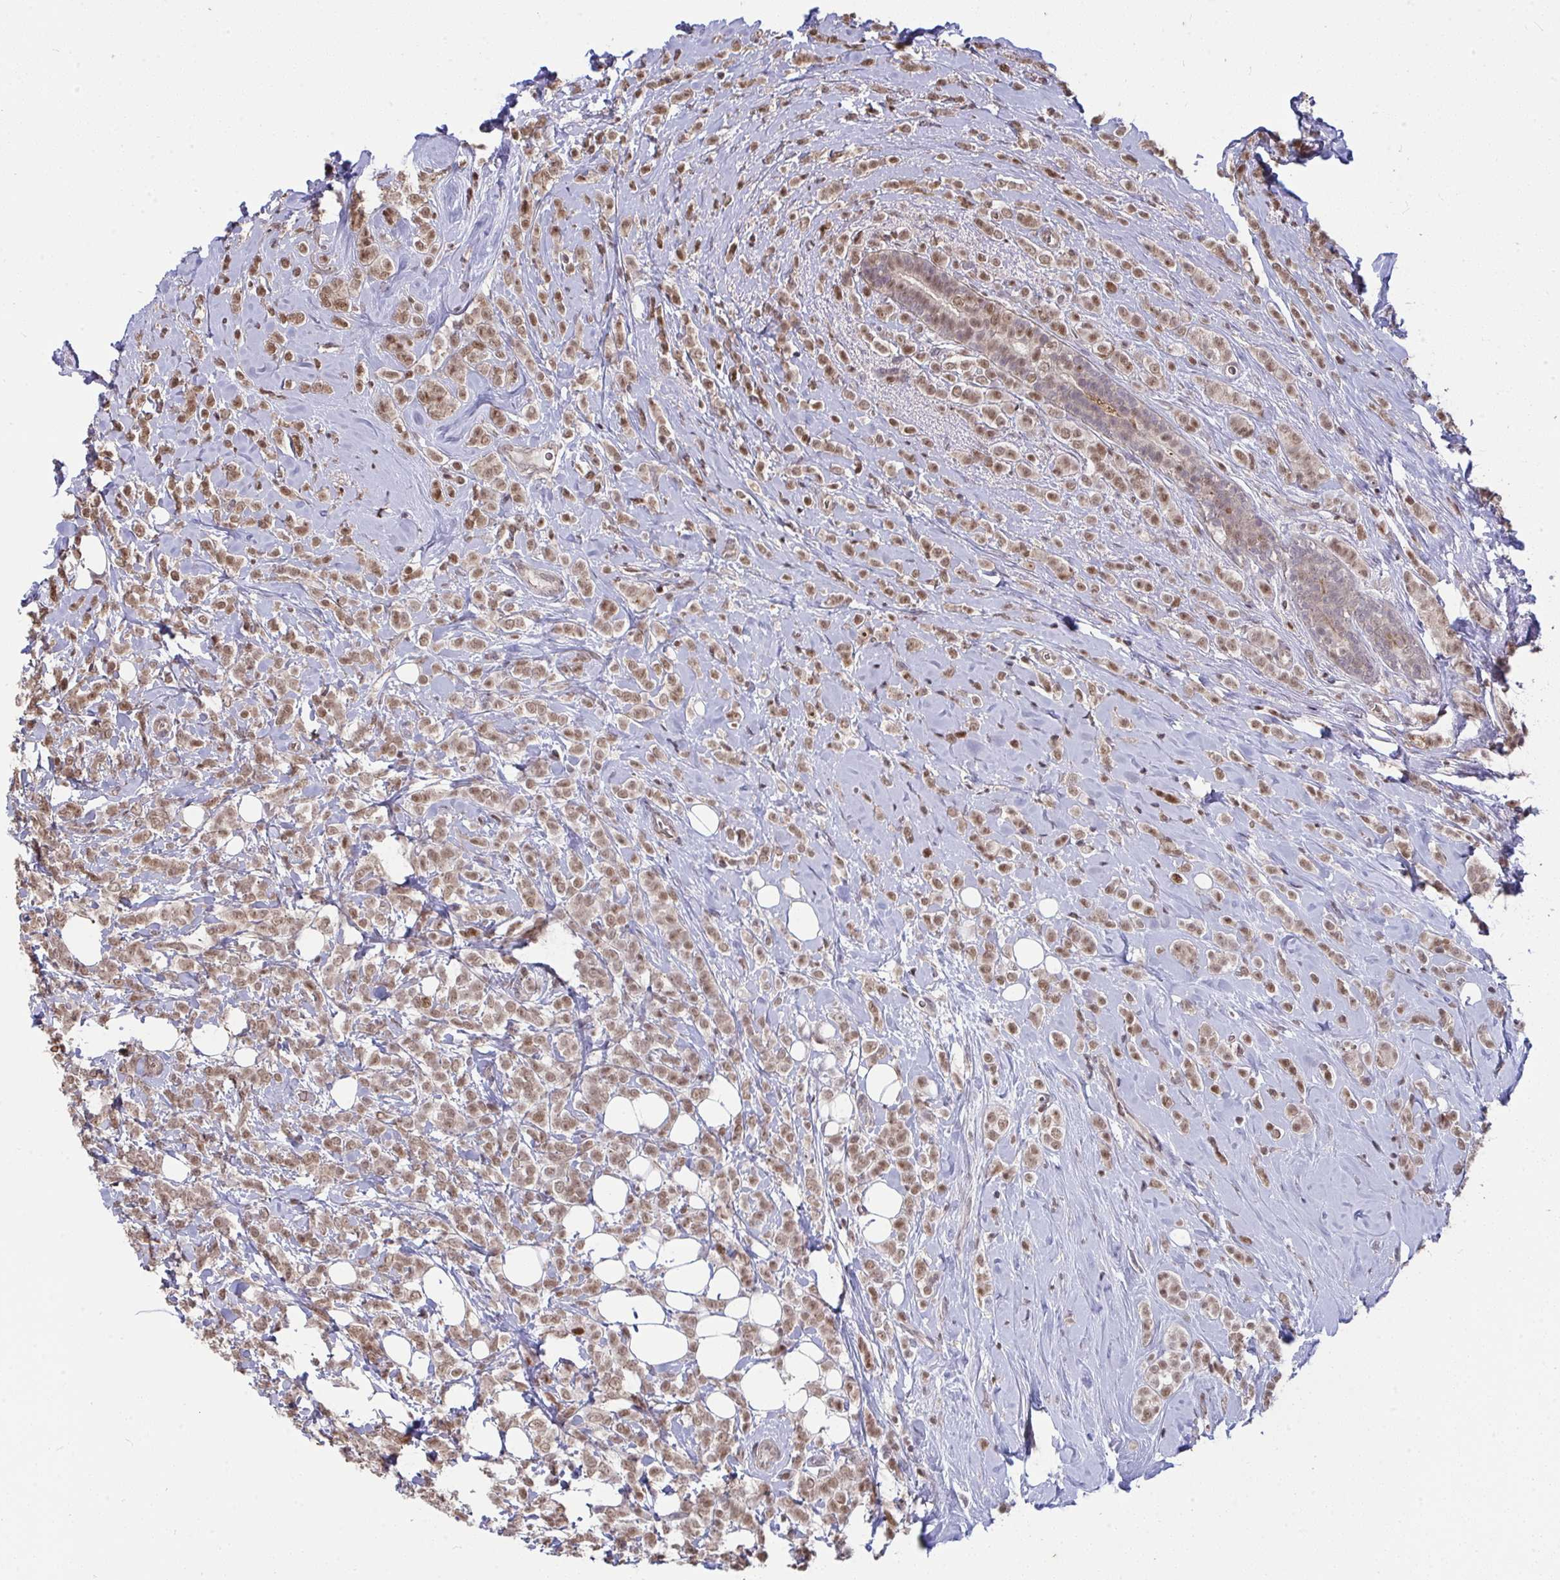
{"staining": {"intensity": "moderate", "quantity": ">75%", "location": "nuclear"}, "tissue": "breast cancer", "cell_type": "Tumor cells", "image_type": "cancer", "snomed": [{"axis": "morphology", "description": "Lobular carcinoma"}, {"axis": "topography", "description": "Breast"}], "caption": "This micrograph demonstrates breast cancer (lobular carcinoma) stained with IHC to label a protein in brown. The nuclear of tumor cells show moderate positivity for the protein. Nuclei are counter-stained blue.", "gene": "SAP30", "patient": {"sex": "female", "age": 49}}